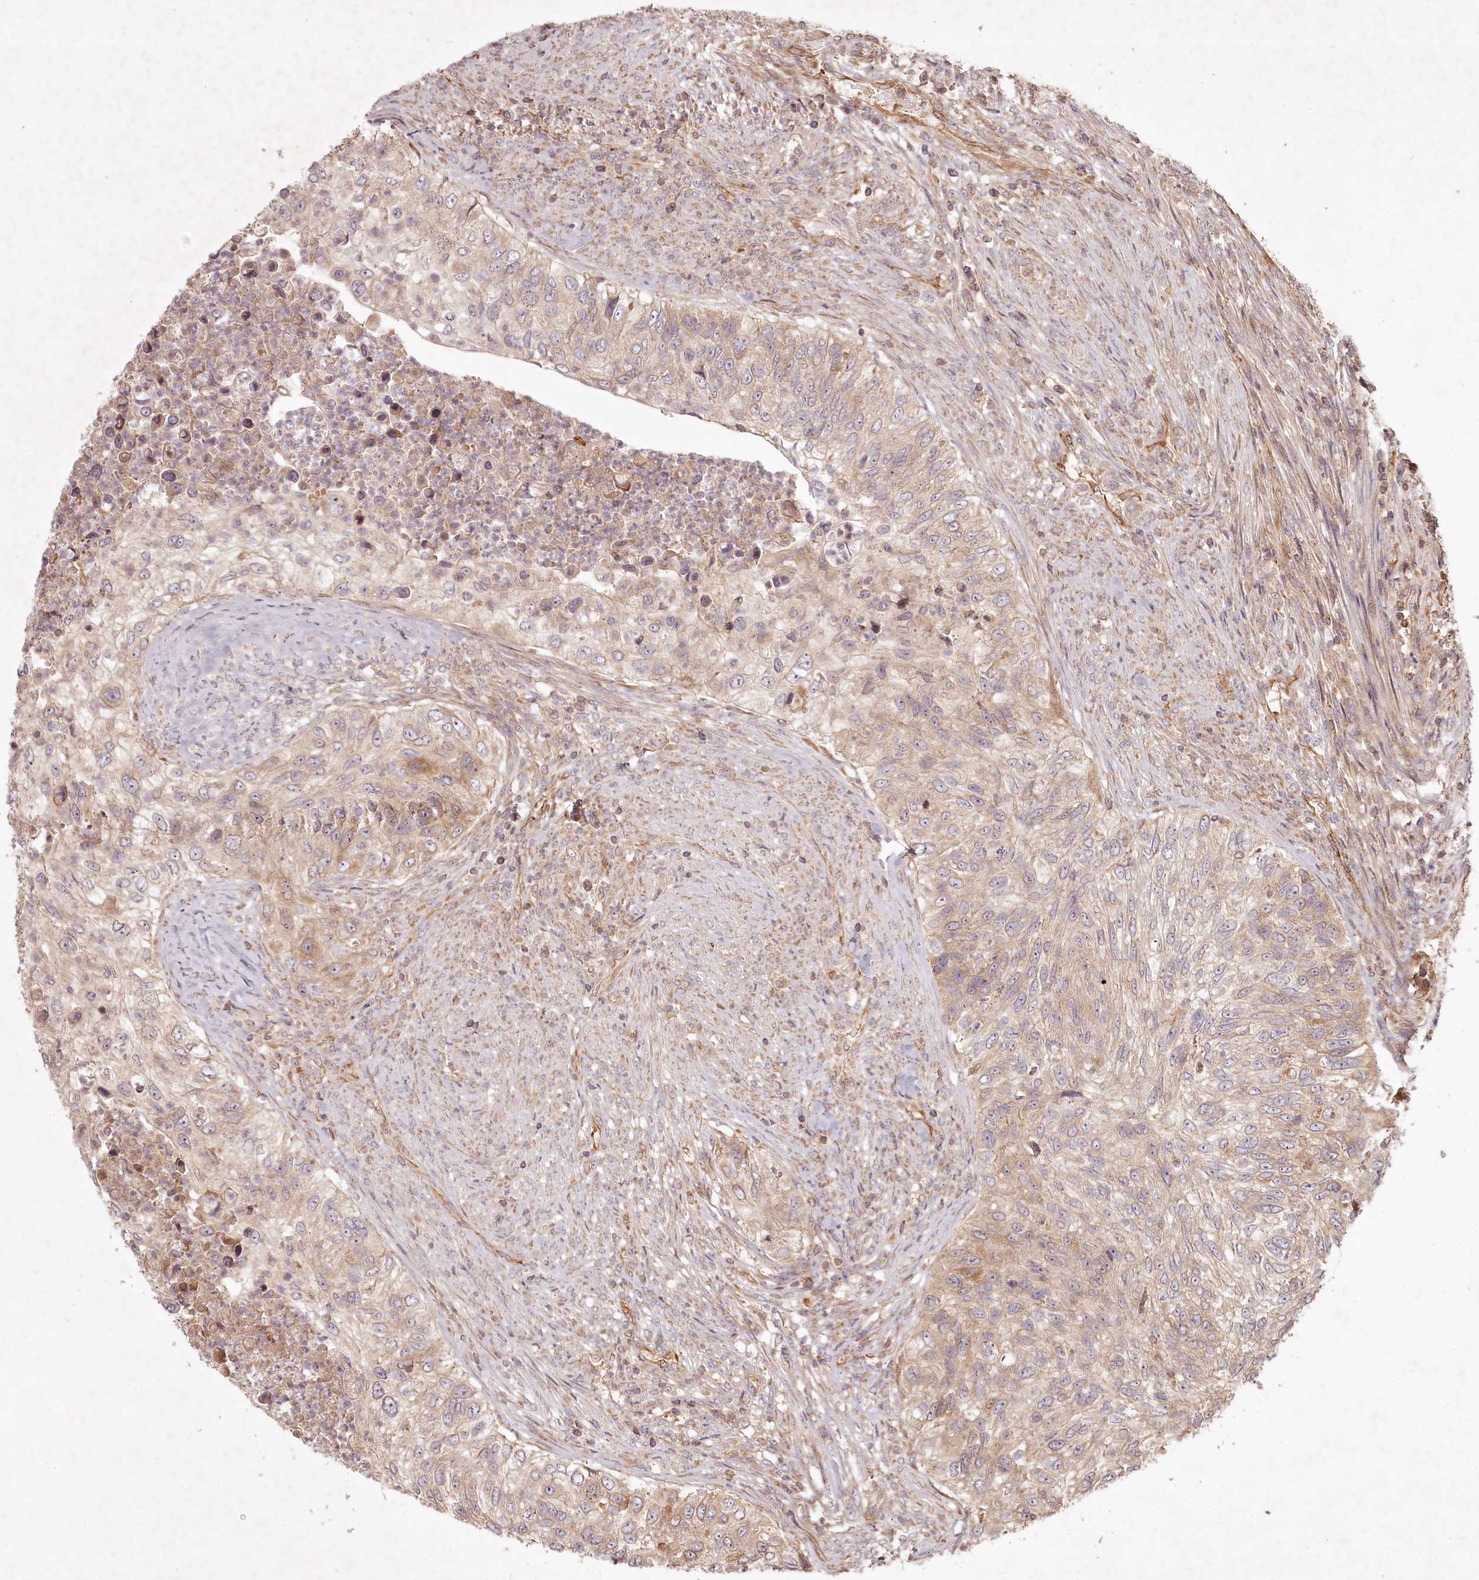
{"staining": {"intensity": "weak", "quantity": "25%-75%", "location": "cytoplasmic/membranous"}, "tissue": "urothelial cancer", "cell_type": "Tumor cells", "image_type": "cancer", "snomed": [{"axis": "morphology", "description": "Urothelial carcinoma, High grade"}, {"axis": "topography", "description": "Urinary bladder"}], "caption": "This is a photomicrograph of immunohistochemistry (IHC) staining of urothelial cancer, which shows weak staining in the cytoplasmic/membranous of tumor cells.", "gene": "TMIE", "patient": {"sex": "female", "age": 60}}